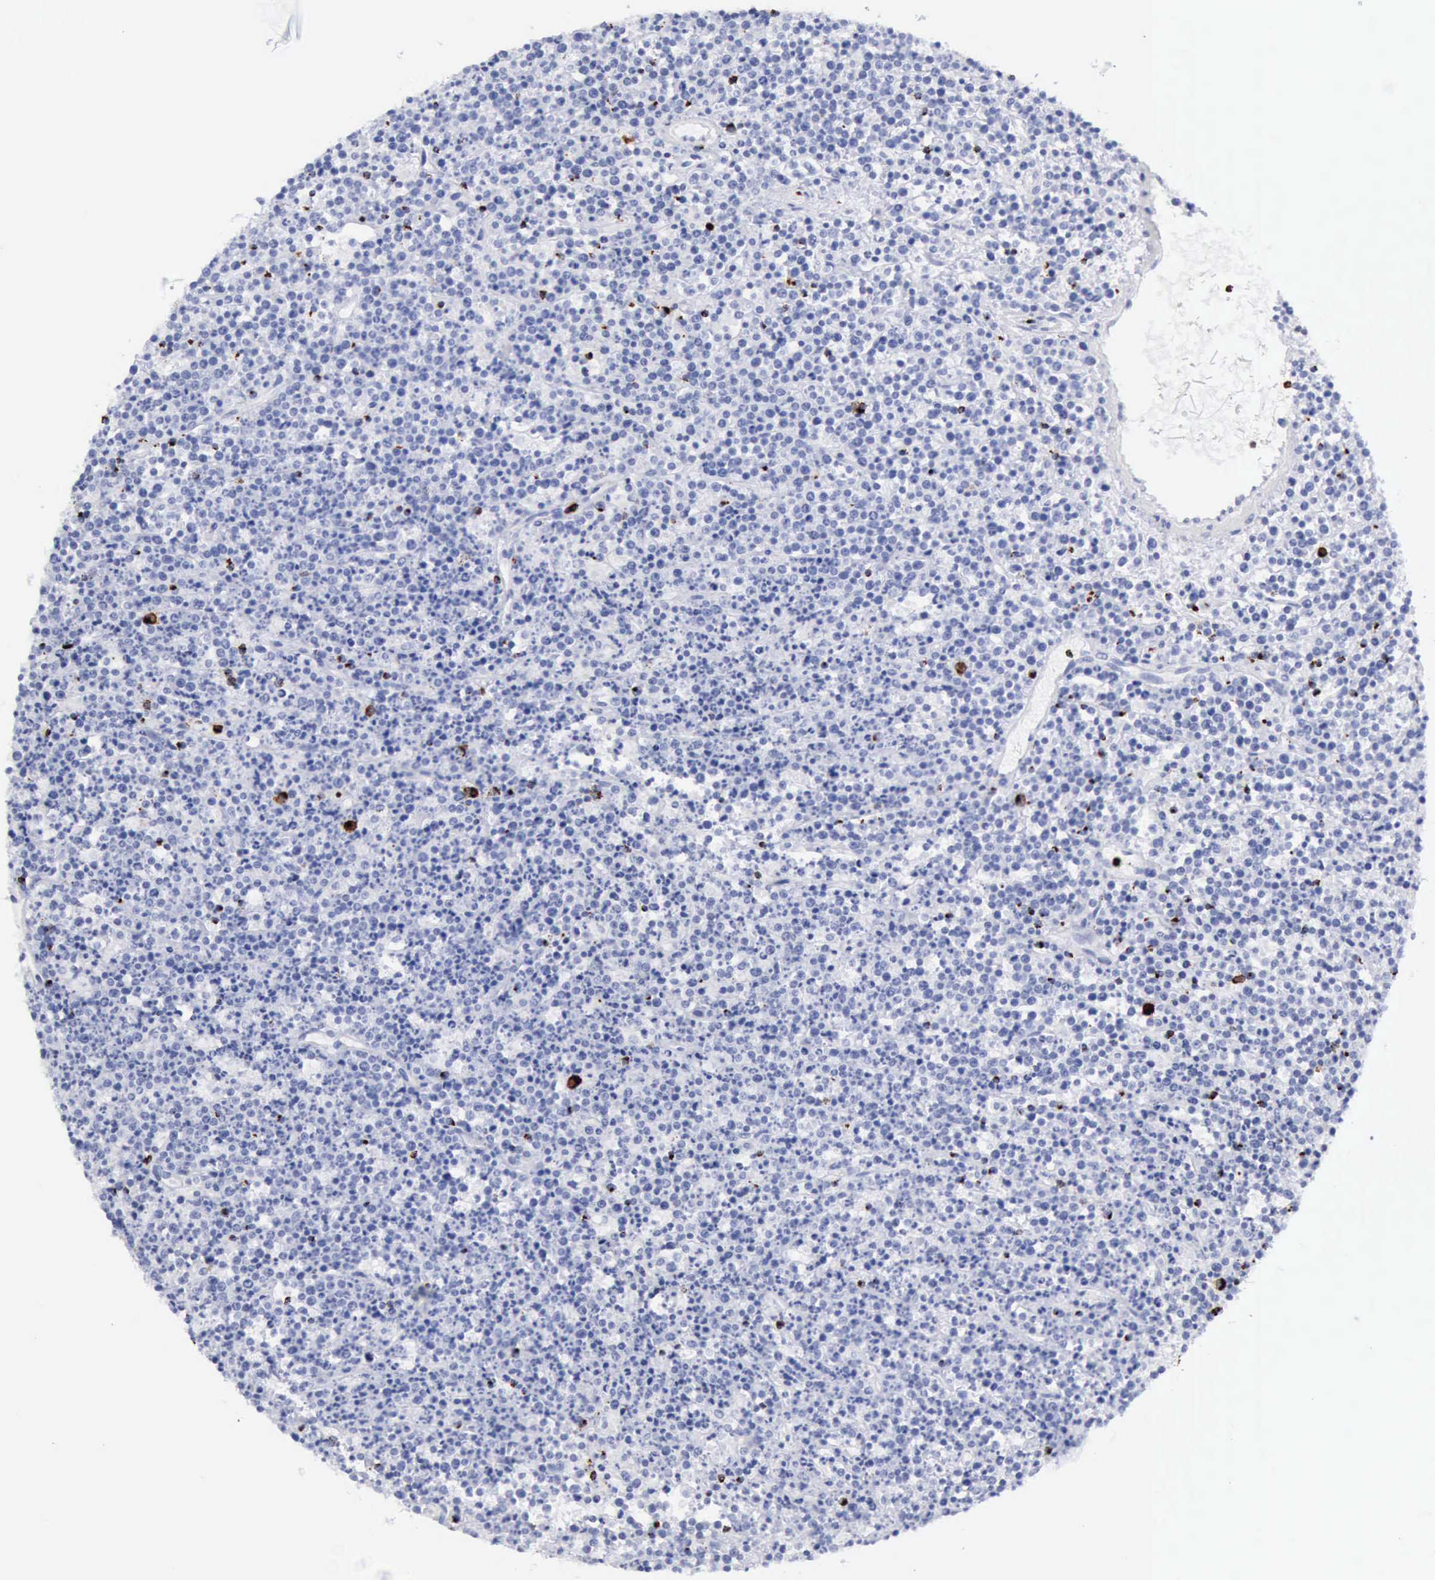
{"staining": {"intensity": "negative", "quantity": "none", "location": "none"}, "tissue": "lymphoma", "cell_type": "Tumor cells", "image_type": "cancer", "snomed": [{"axis": "morphology", "description": "Malignant lymphoma, non-Hodgkin's type, High grade"}, {"axis": "topography", "description": "Ovary"}], "caption": "Protein analysis of lymphoma reveals no significant staining in tumor cells.", "gene": "GZMB", "patient": {"sex": "female", "age": 56}}